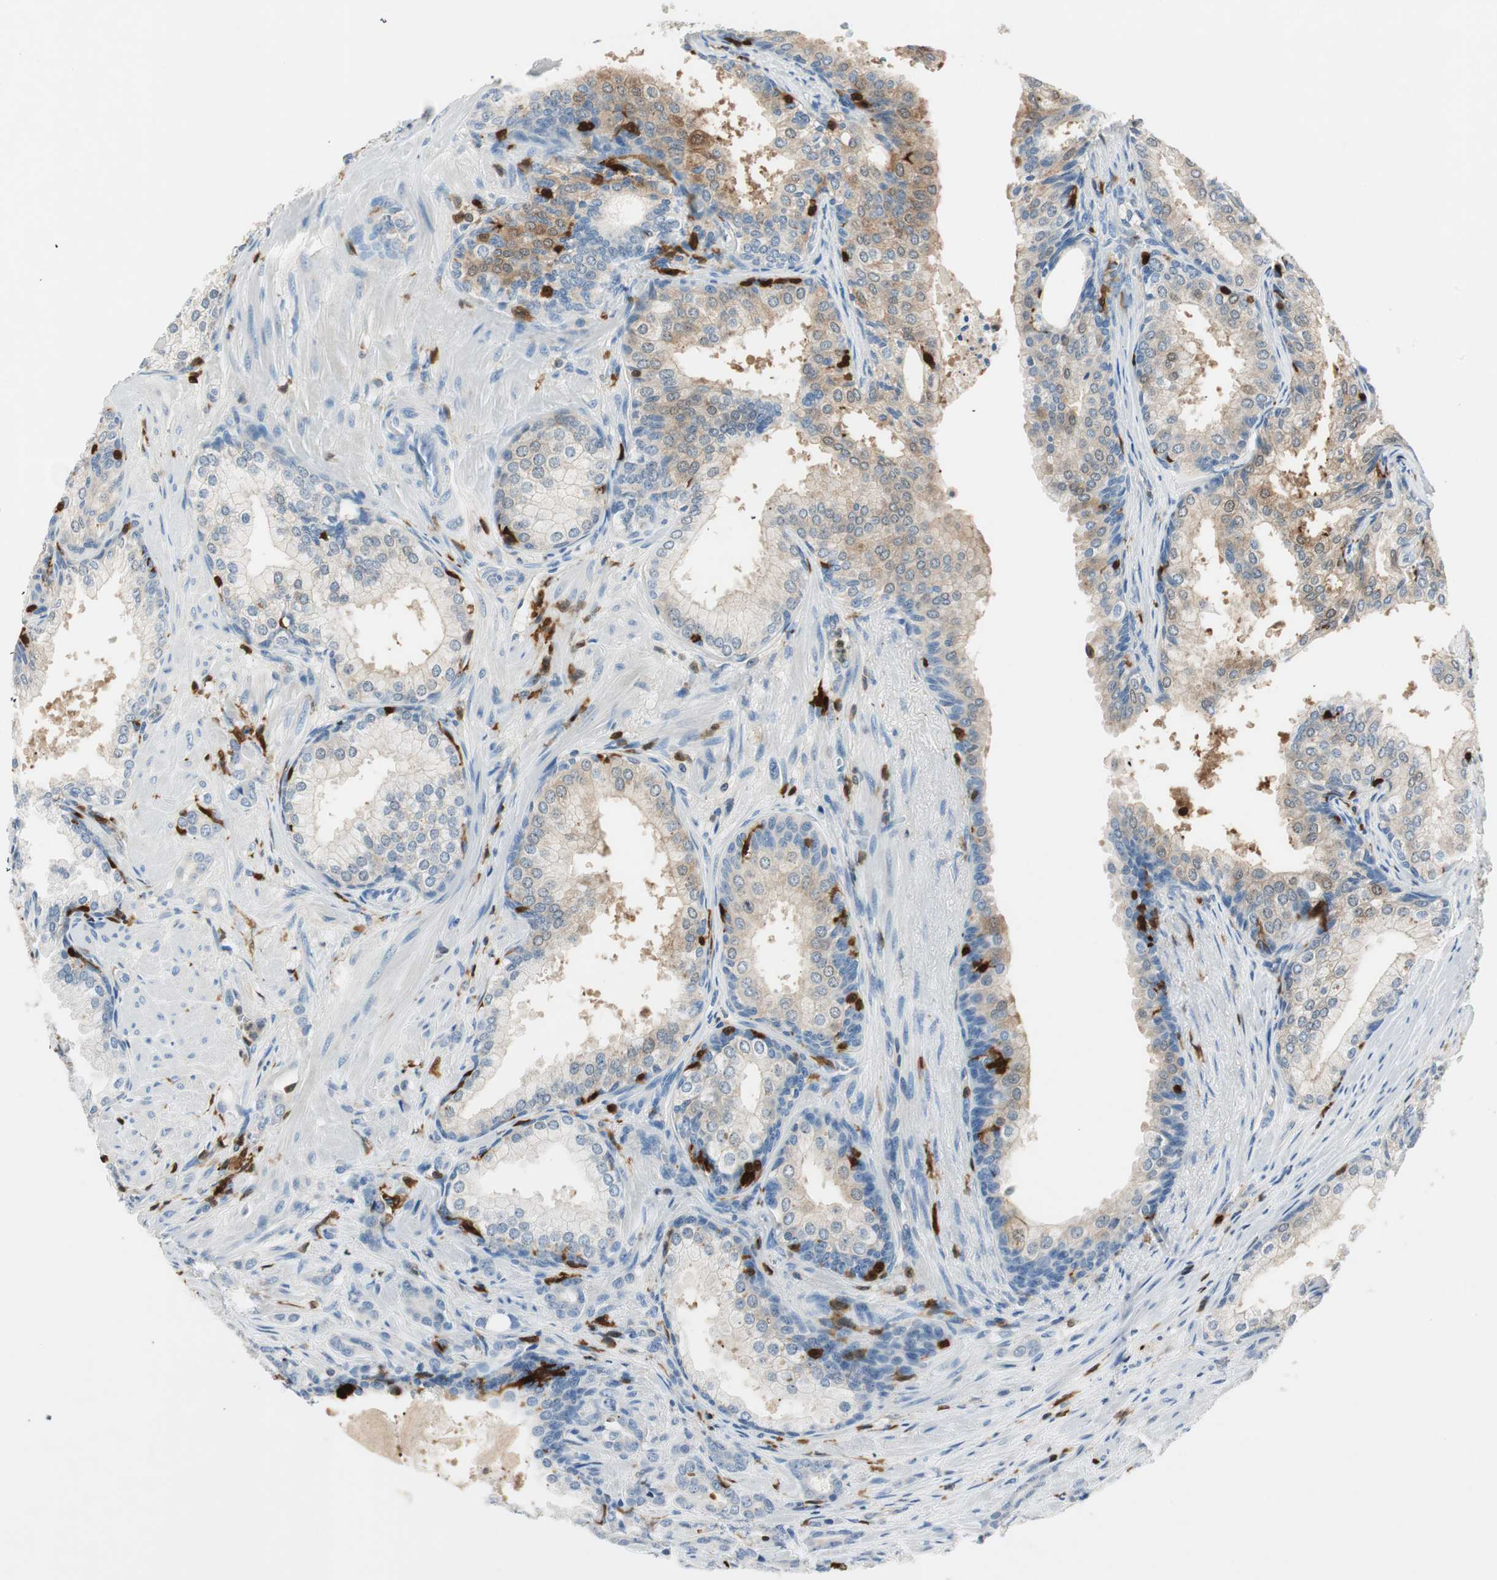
{"staining": {"intensity": "weak", "quantity": "25%-75%", "location": "cytoplasmic/membranous"}, "tissue": "prostate cancer", "cell_type": "Tumor cells", "image_type": "cancer", "snomed": [{"axis": "morphology", "description": "Adenocarcinoma, High grade"}, {"axis": "topography", "description": "Prostate"}], "caption": "Prostate cancer stained with a brown dye shows weak cytoplasmic/membranous positive expression in approximately 25%-75% of tumor cells.", "gene": "COTL1", "patient": {"sex": "male", "age": 64}}